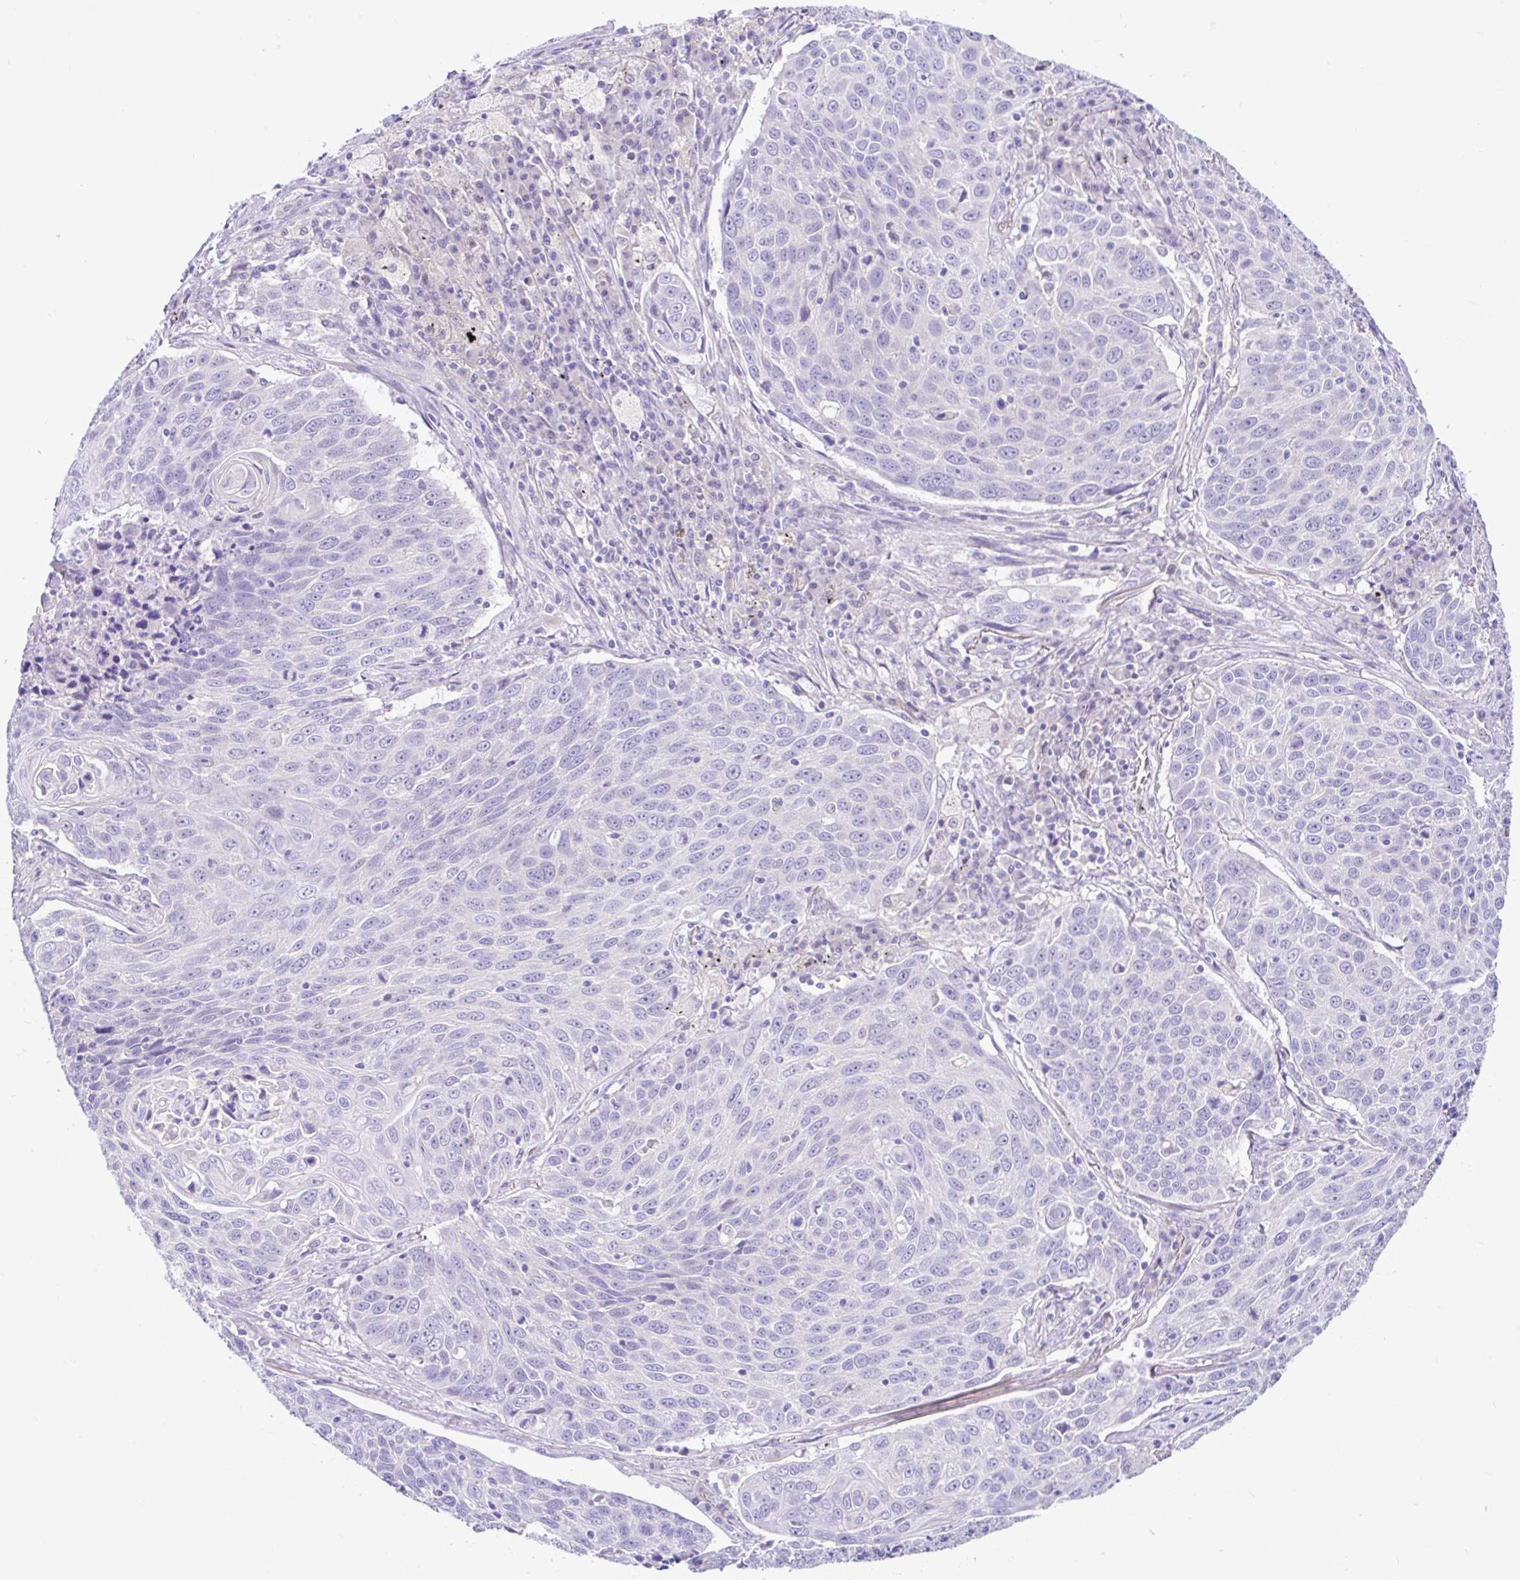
{"staining": {"intensity": "negative", "quantity": "none", "location": "none"}, "tissue": "lung cancer", "cell_type": "Tumor cells", "image_type": "cancer", "snomed": [{"axis": "morphology", "description": "Squamous cell carcinoma, NOS"}, {"axis": "topography", "description": "Lung"}], "caption": "An image of human lung cancer is negative for staining in tumor cells.", "gene": "ANO4", "patient": {"sex": "male", "age": 78}}